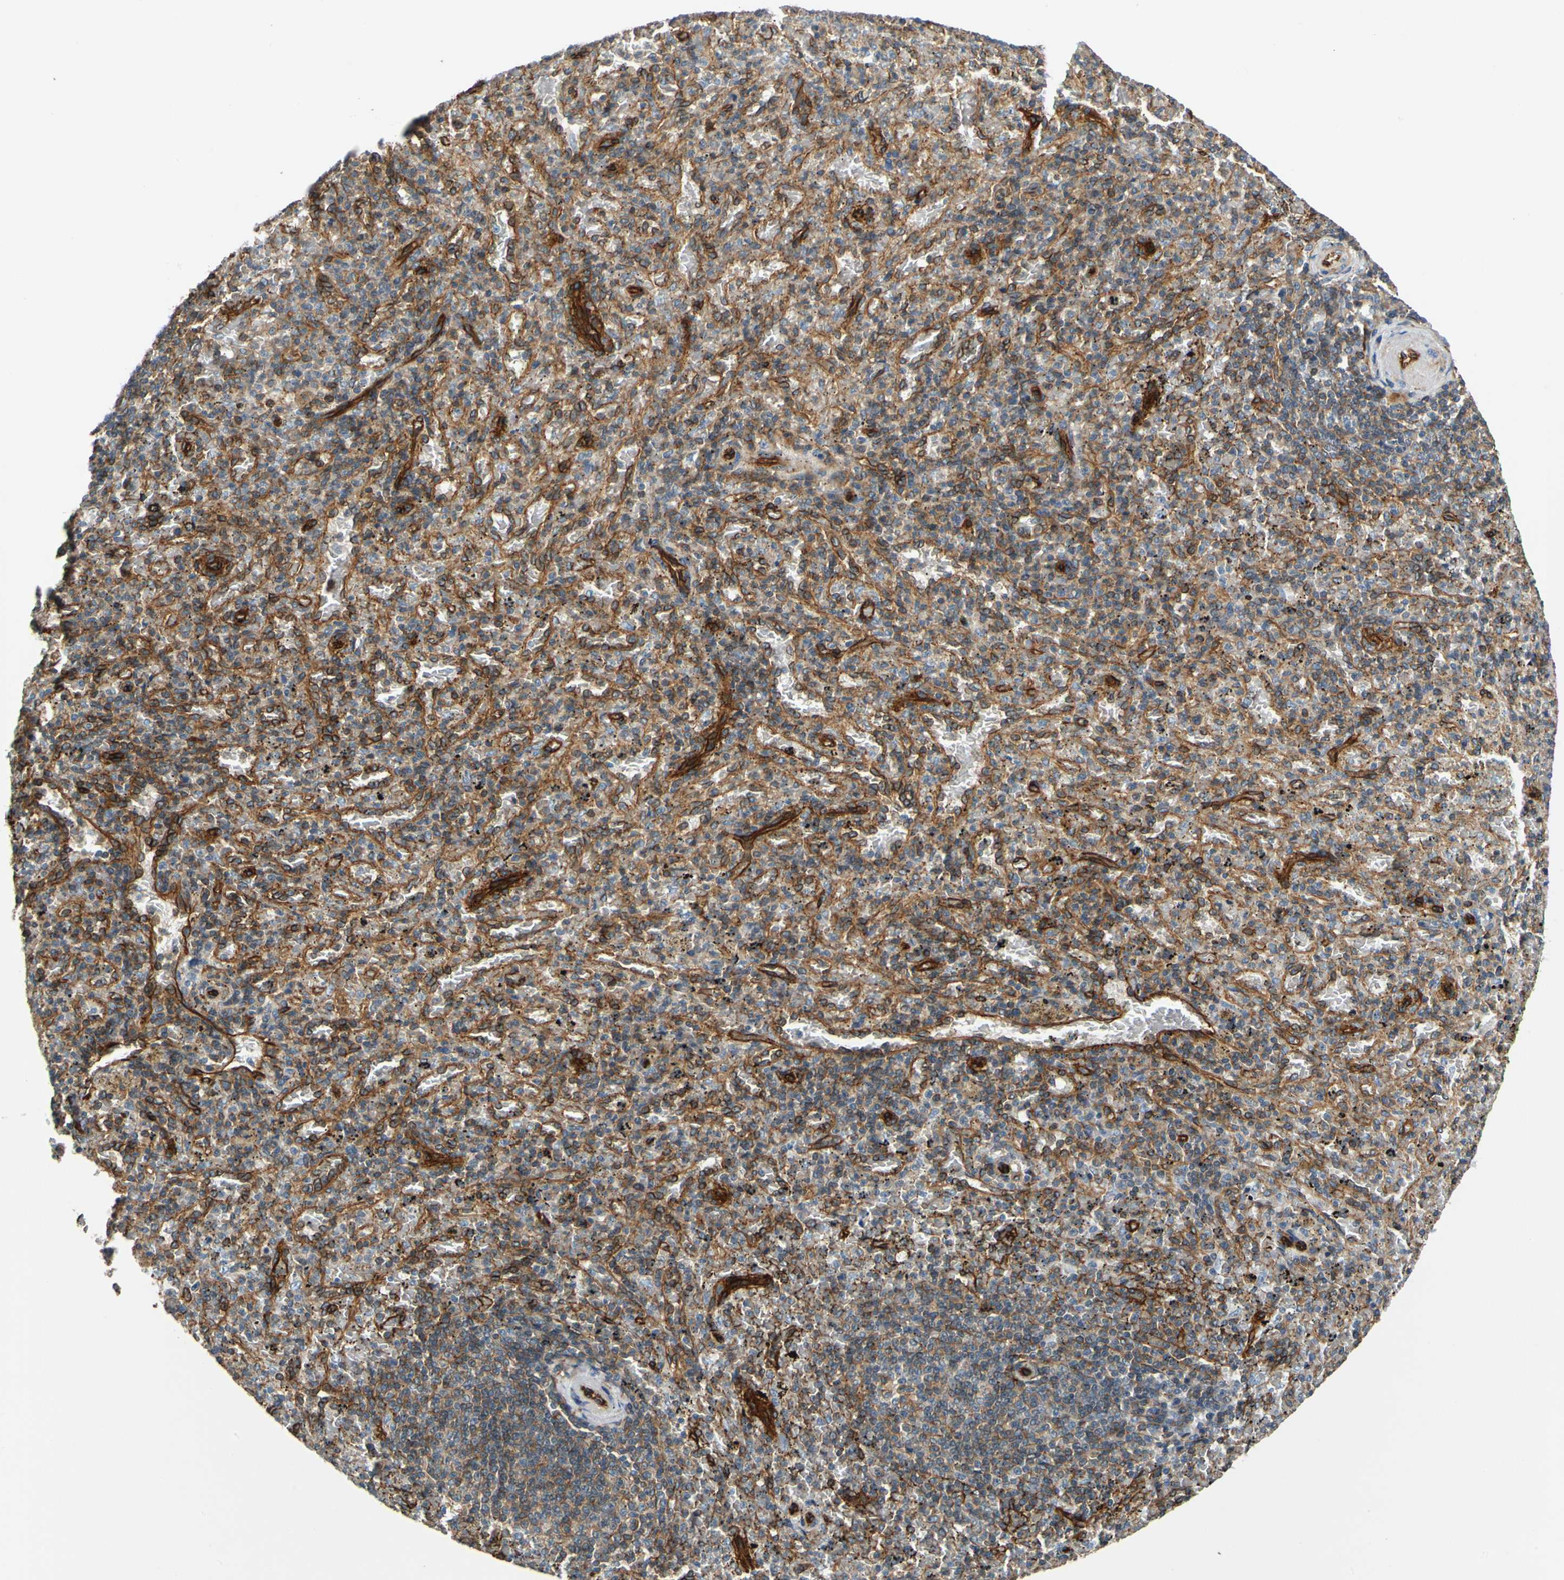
{"staining": {"intensity": "moderate", "quantity": "25%-75%", "location": "cytoplasmic/membranous"}, "tissue": "spleen", "cell_type": "Cells in red pulp", "image_type": "normal", "snomed": [{"axis": "morphology", "description": "Normal tissue, NOS"}, {"axis": "topography", "description": "Spleen"}], "caption": "This micrograph exhibits immunohistochemistry staining of unremarkable human spleen, with medium moderate cytoplasmic/membranous positivity in approximately 25%-75% of cells in red pulp.", "gene": "SPTAN1", "patient": {"sex": "female", "age": 43}}